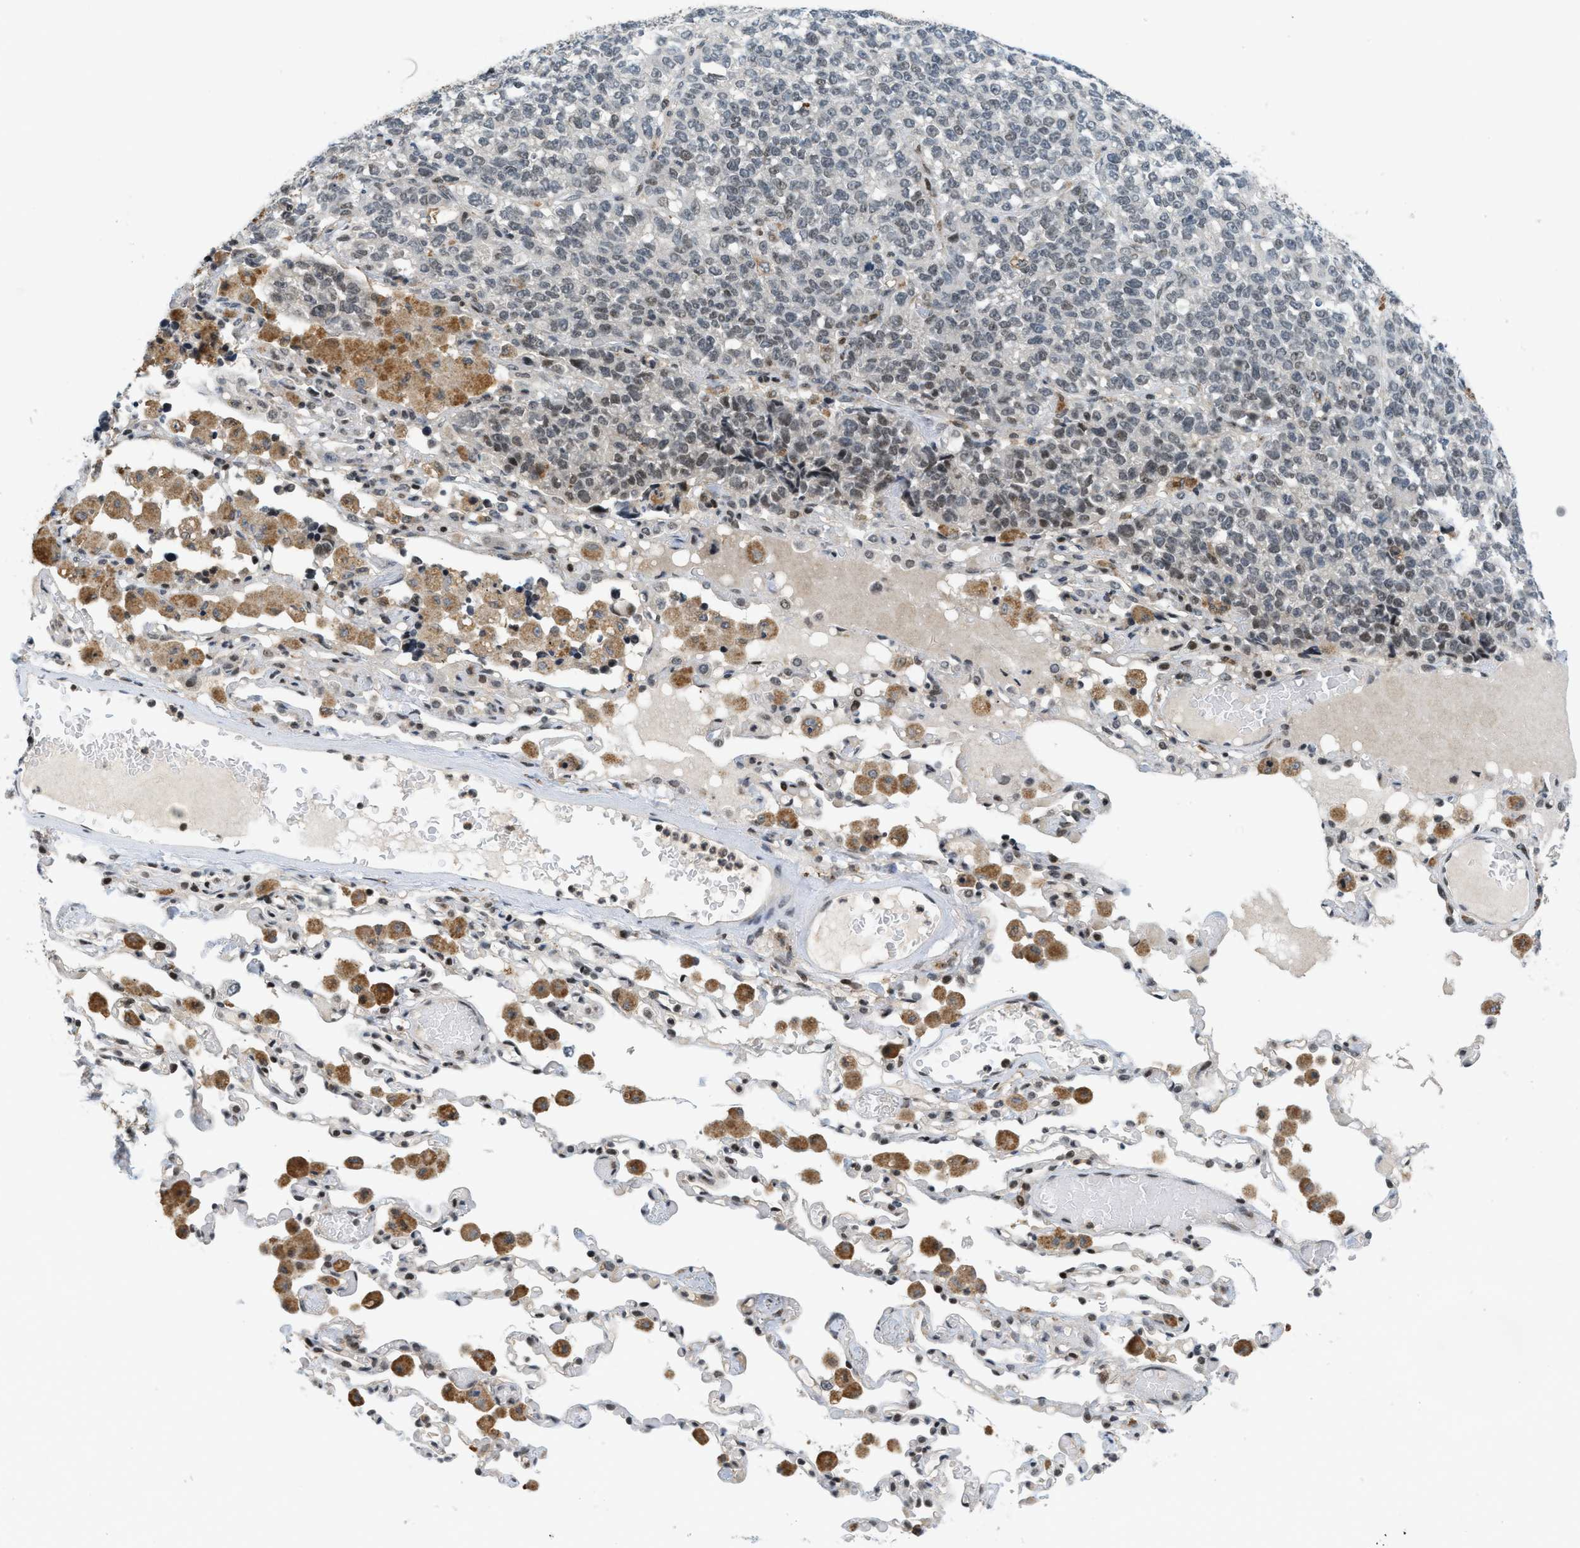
{"staining": {"intensity": "moderate", "quantity": "<25%", "location": "nuclear"}, "tissue": "lung cancer", "cell_type": "Tumor cells", "image_type": "cancer", "snomed": [{"axis": "morphology", "description": "Adenocarcinoma, NOS"}, {"axis": "topography", "description": "Lung"}], "caption": "Protein staining of lung cancer (adenocarcinoma) tissue reveals moderate nuclear positivity in approximately <25% of tumor cells. (DAB (3,3'-diaminobenzidine) IHC, brown staining for protein, blue staining for nuclei).", "gene": "ING1", "patient": {"sex": "male", "age": 49}}